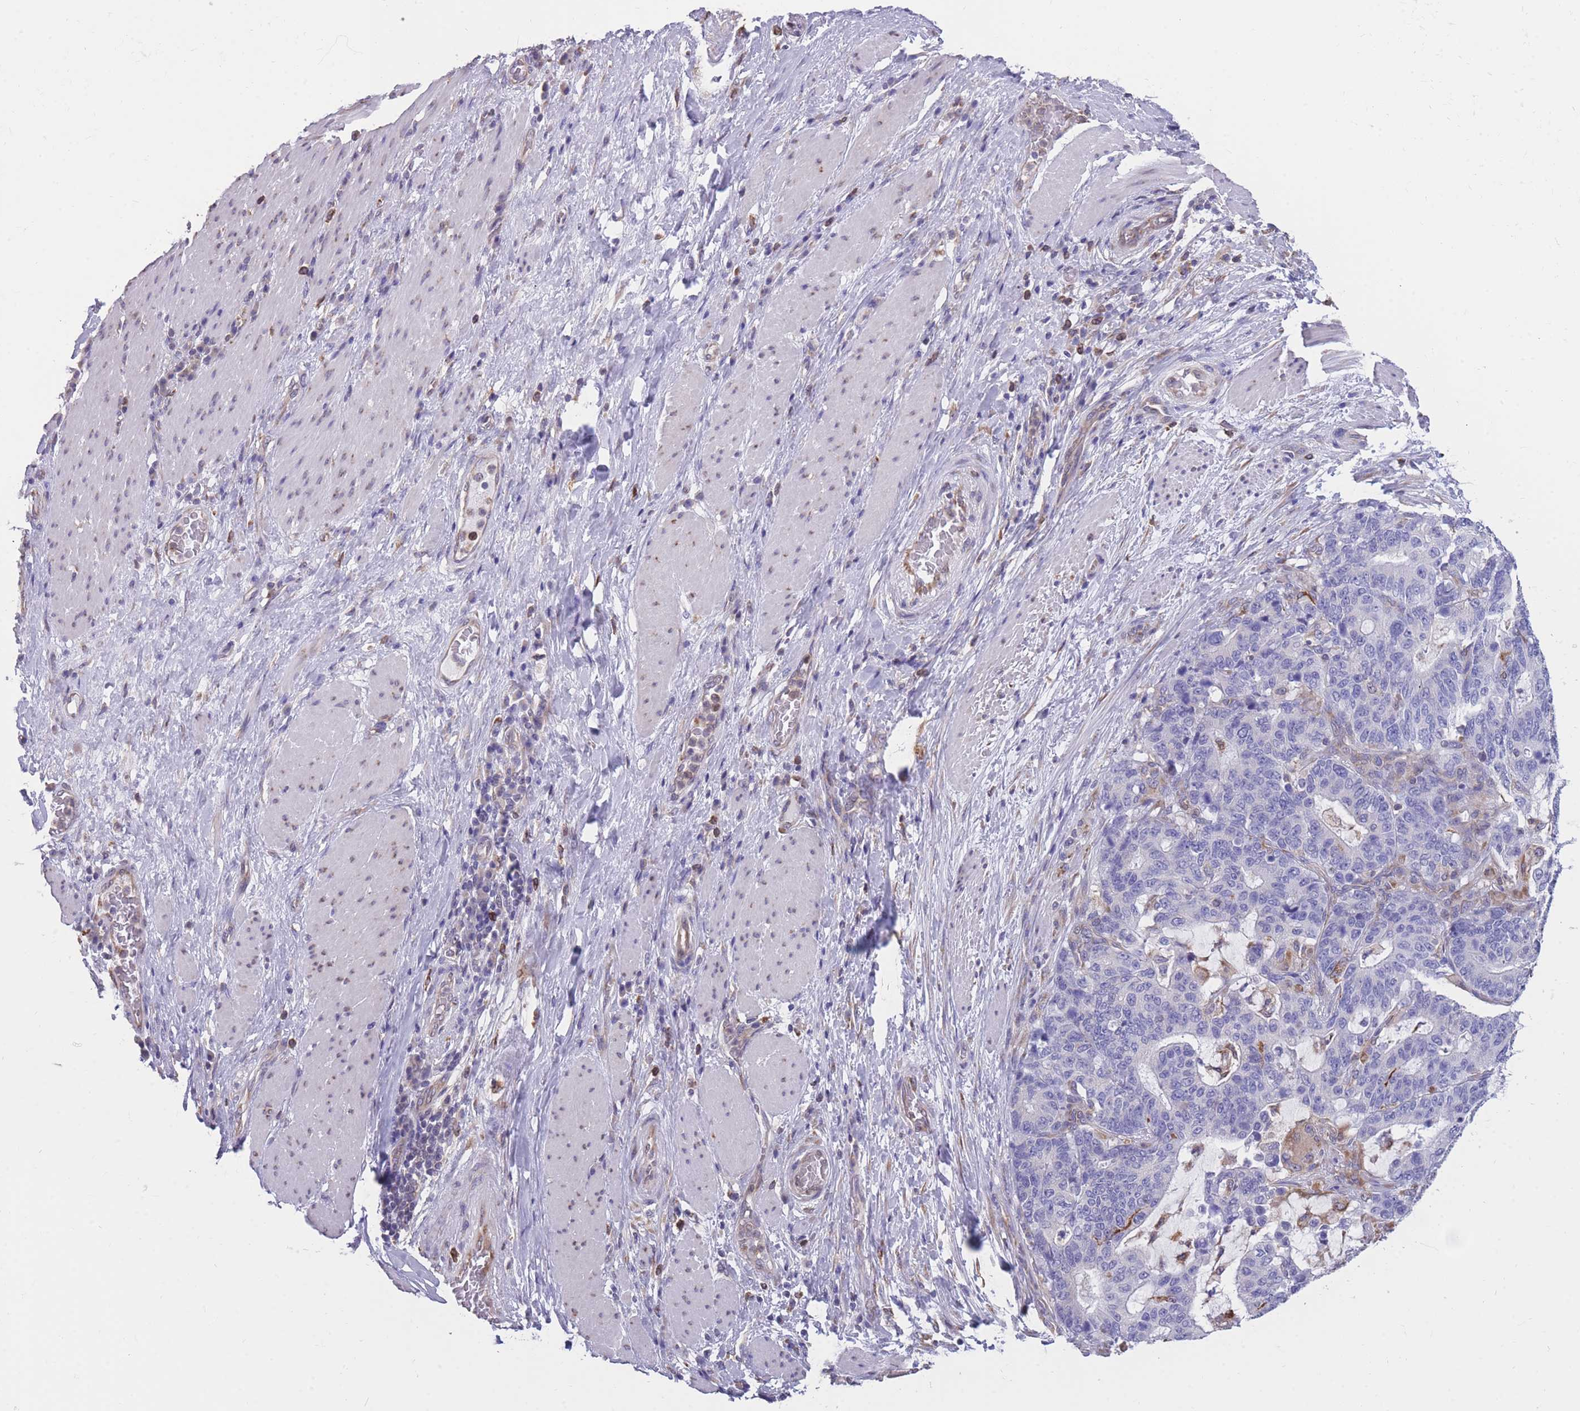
{"staining": {"intensity": "negative", "quantity": "none", "location": "none"}, "tissue": "stomach cancer", "cell_type": "Tumor cells", "image_type": "cancer", "snomed": [{"axis": "morphology", "description": "Normal tissue, NOS"}, {"axis": "morphology", "description": "Adenocarcinoma, NOS"}, {"axis": "topography", "description": "Stomach"}], "caption": "Protein analysis of stomach adenocarcinoma shows no significant positivity in tumor cells. (Immunohistochemistry, brightfield microscopy, high magnification).", "gene": "ZNF662", "patient": {"sex": "female", "age": 64}}